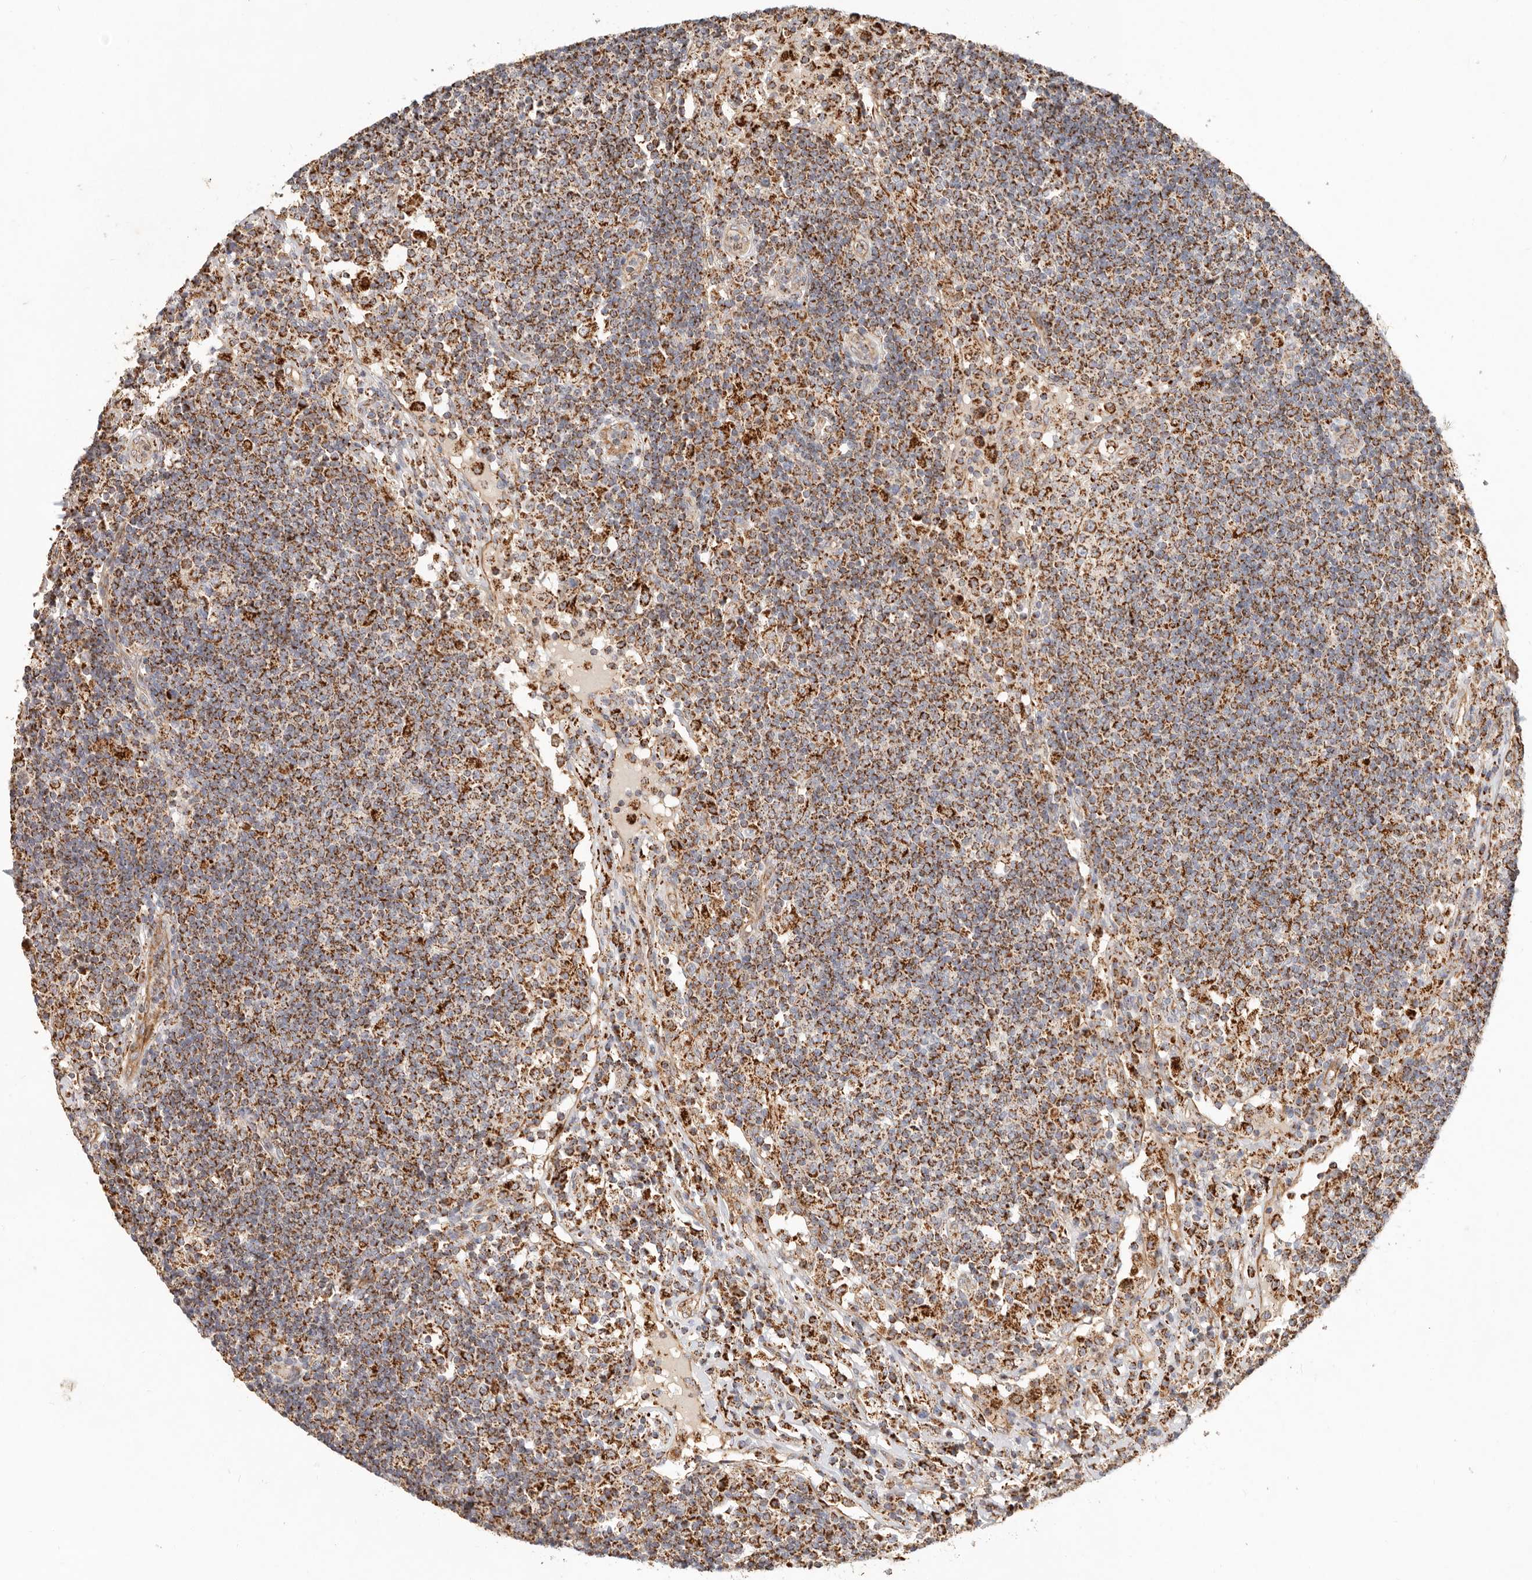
{"staining": {"intensity": "strong", "quantity": ">75%", "location": "cytoplasmic/membranous"}, "tissue": "lymph node", "cell_type": "Germinal center cells", "image_type": "normal", "snomed": [{"axis": "morphology", "description": "Normal tissue, NOS"}, {"axis": "topography", "description": "Lymph node"}], "caption": "Protein analysis of normal lymph node demonstrates strong cytoplasmic/membranous positivity in about >75% of germinal center cells. The staining was performed using DAB, with brown indicating positive protein expression. Nuclei are stained blue with hematoxylin.", "gene": "ARHGEF10L", "patient": {"sex": "female", "age": 53}}